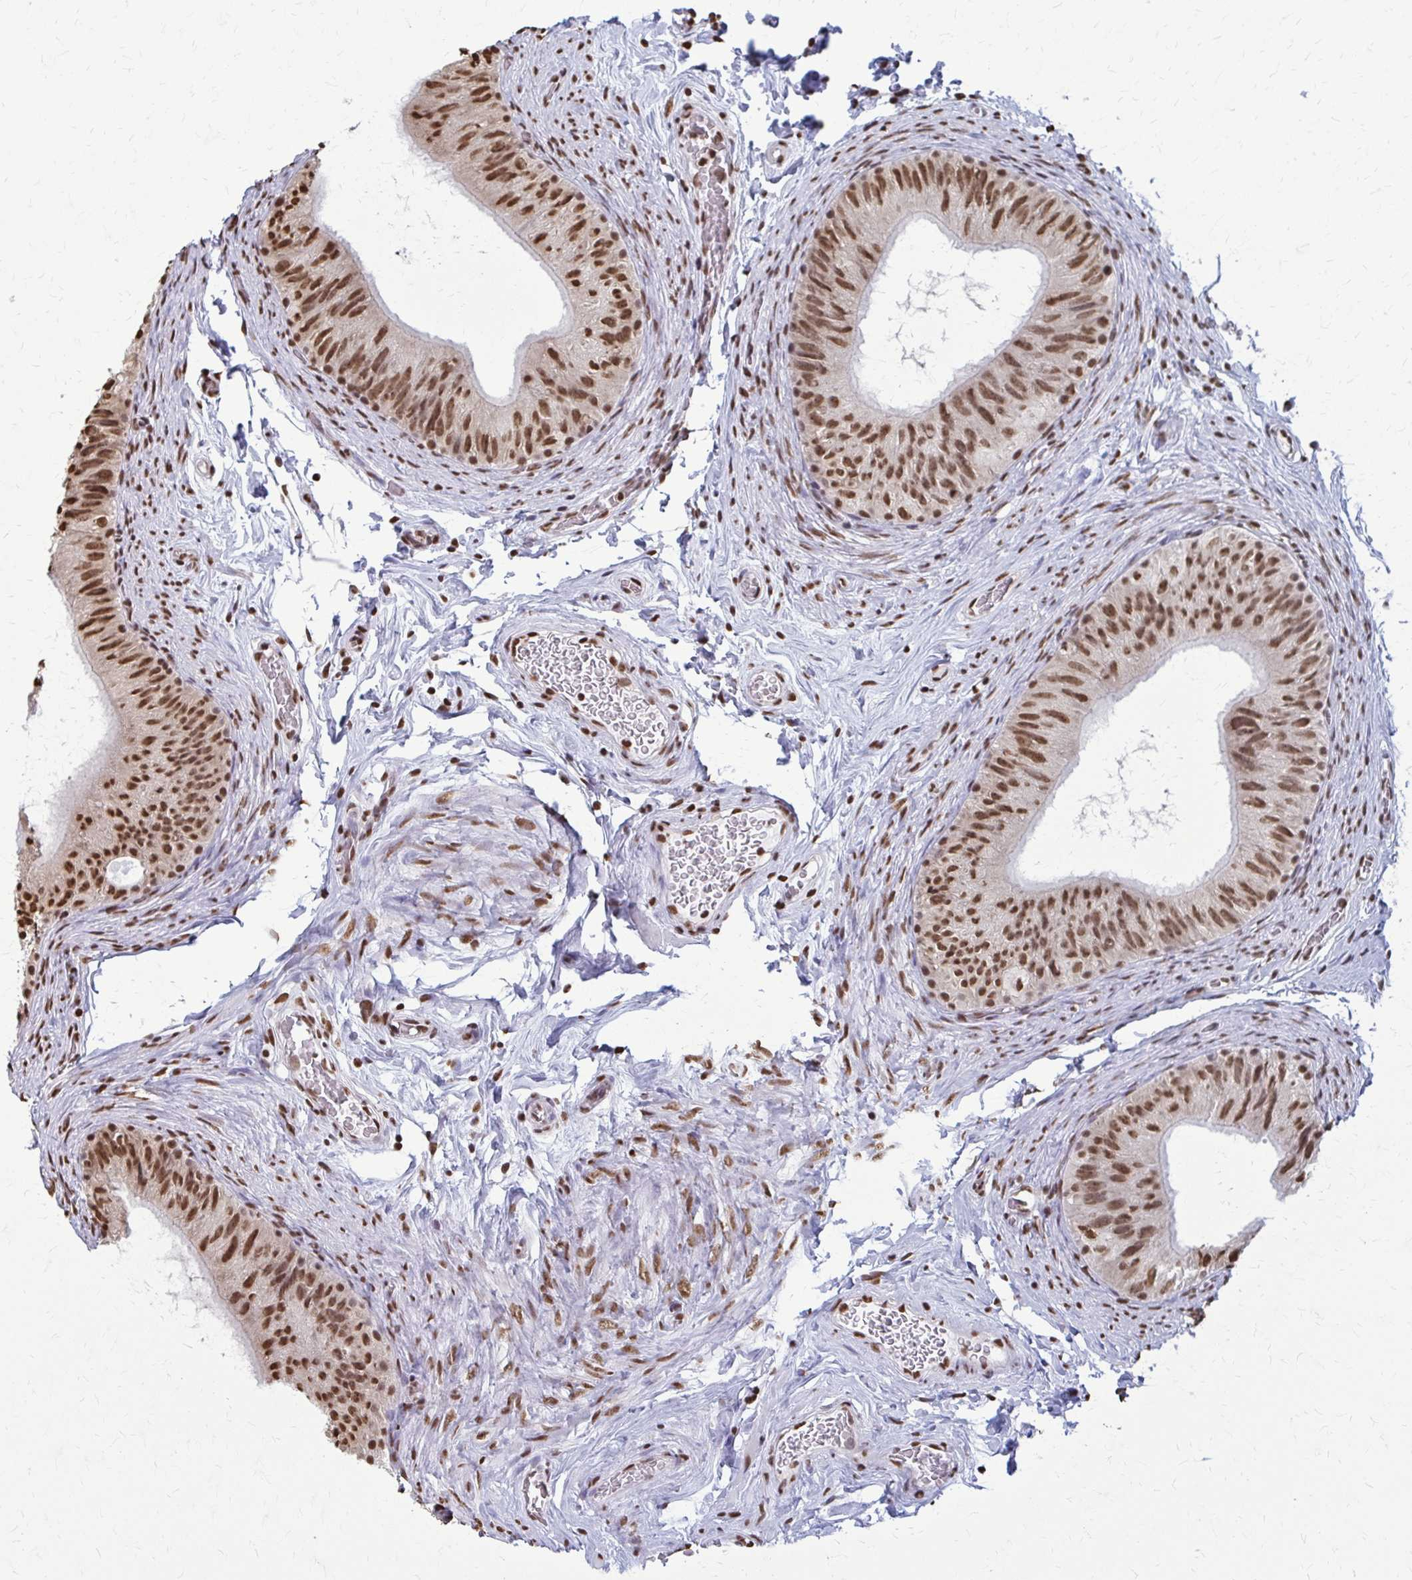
{"staining": {"intensity": "moderate", "quantity": ">75%", "location": "nuclear"}, "tissue": "epididymis", "cell_type": "Glandular cells", "image_type": "normal", "snomed": [{"axis": "morphology", "description": "Normal tissue, NOS"}, {"axis": "topography", "description": "Epididymis, spermatic cord, NOS"}, {"axis": "topography", "description": "Epididymis"}], "caption": "An image of epididymis stained for a protein displays moderate nuclear brown staining in glandular cells.", "gene": "SNRPA", "patient": {"sex": "male", "age": 31}}